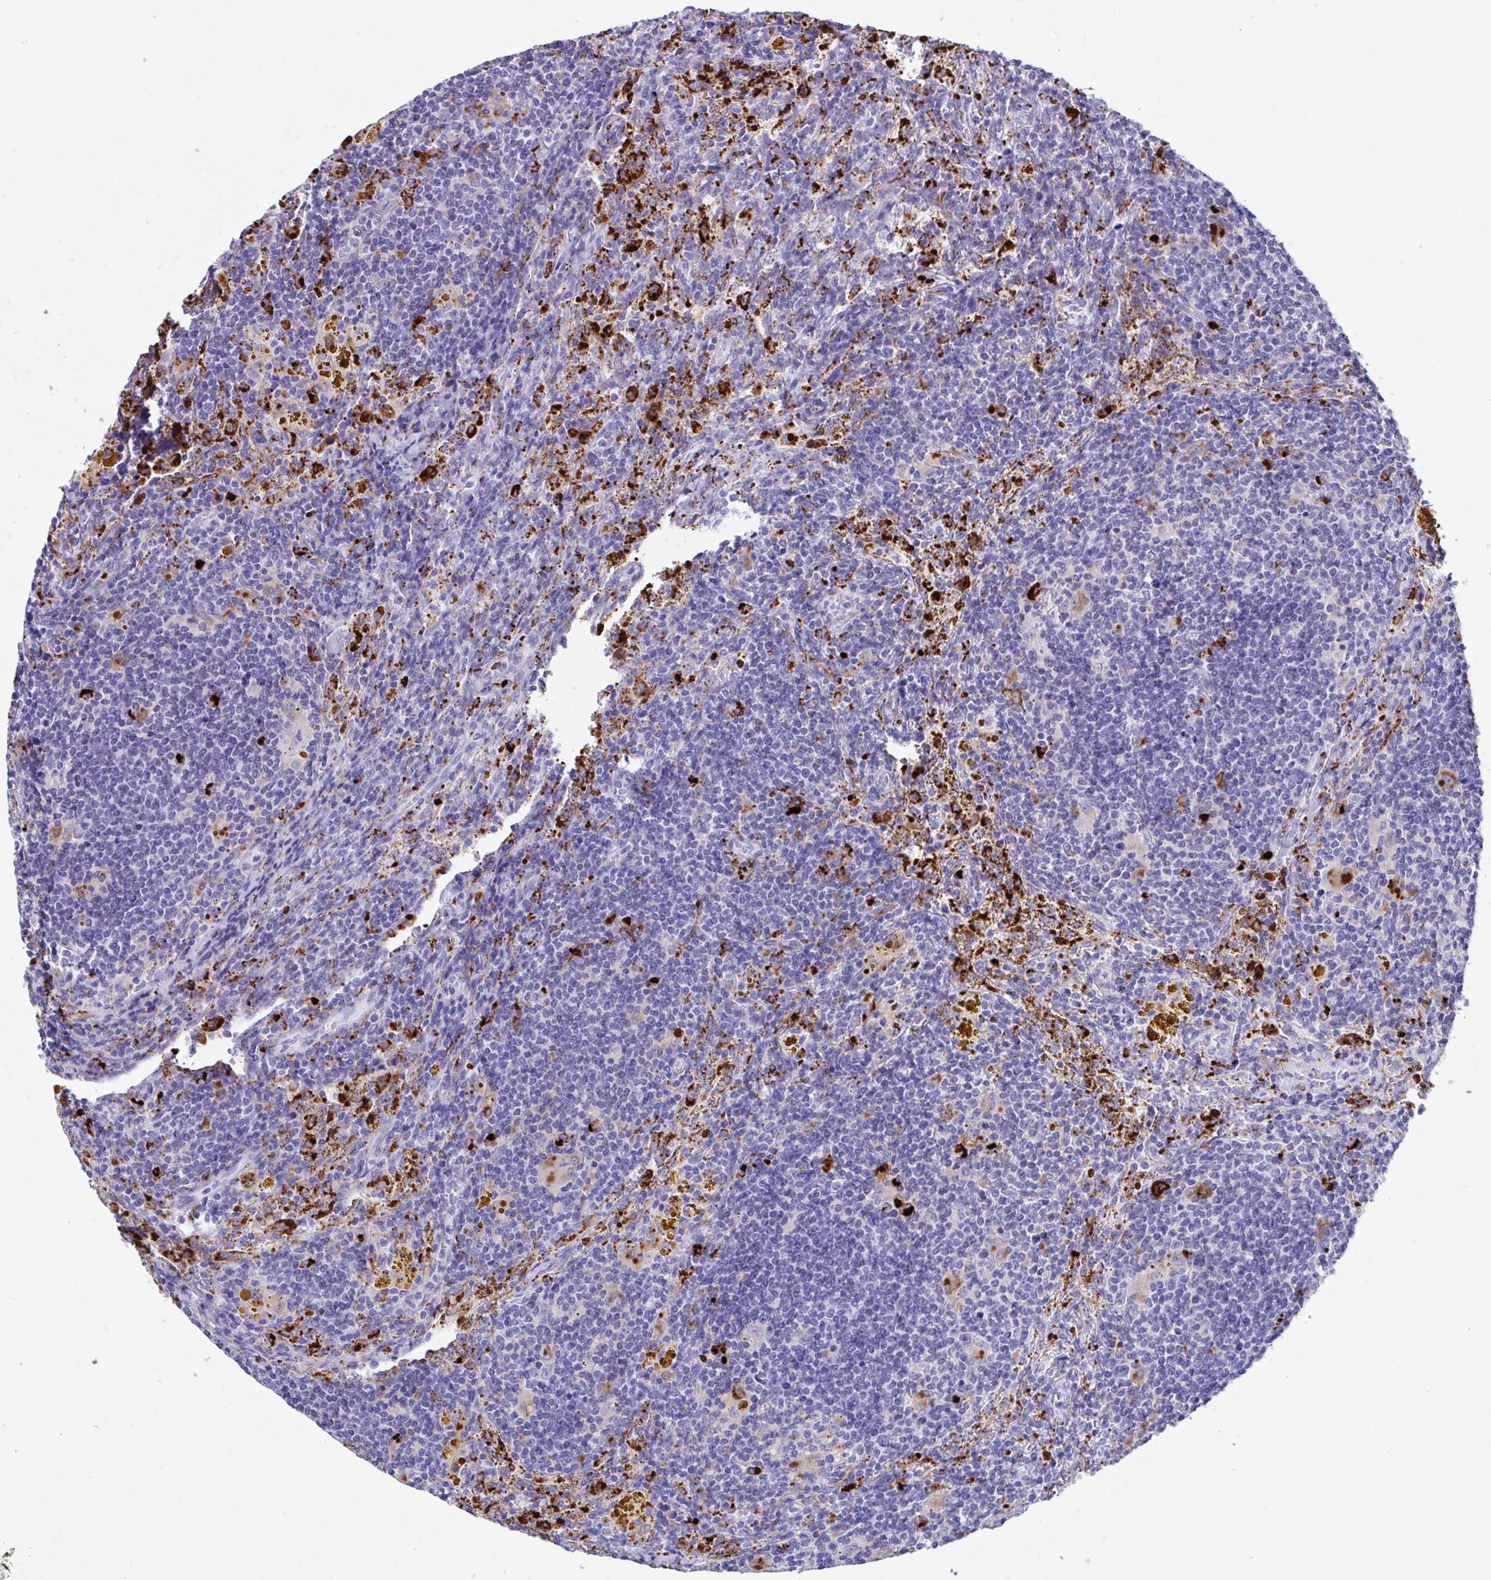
{"staining": {"intensity": "negative", "quantity": "none", "location": "none"}, "tissue": "lymphoma", "cell_type": "Tumor cells", "image_type": "cancer", "snomed": [{"axis": "morphology", "description": "Malignant lymphoma, non-Hodgkin's type, Low grade"}, {"axis": "topography", "description": "Spleen"}], "caption": "This is a histopathology image of immunohistochemistry staining of low-grade malignant lymphoma, non-Hodgkin's type, which shows no expression in tumor cells.", "gene": "CPVL", "patient": {"sex": "female", "age": 70}}